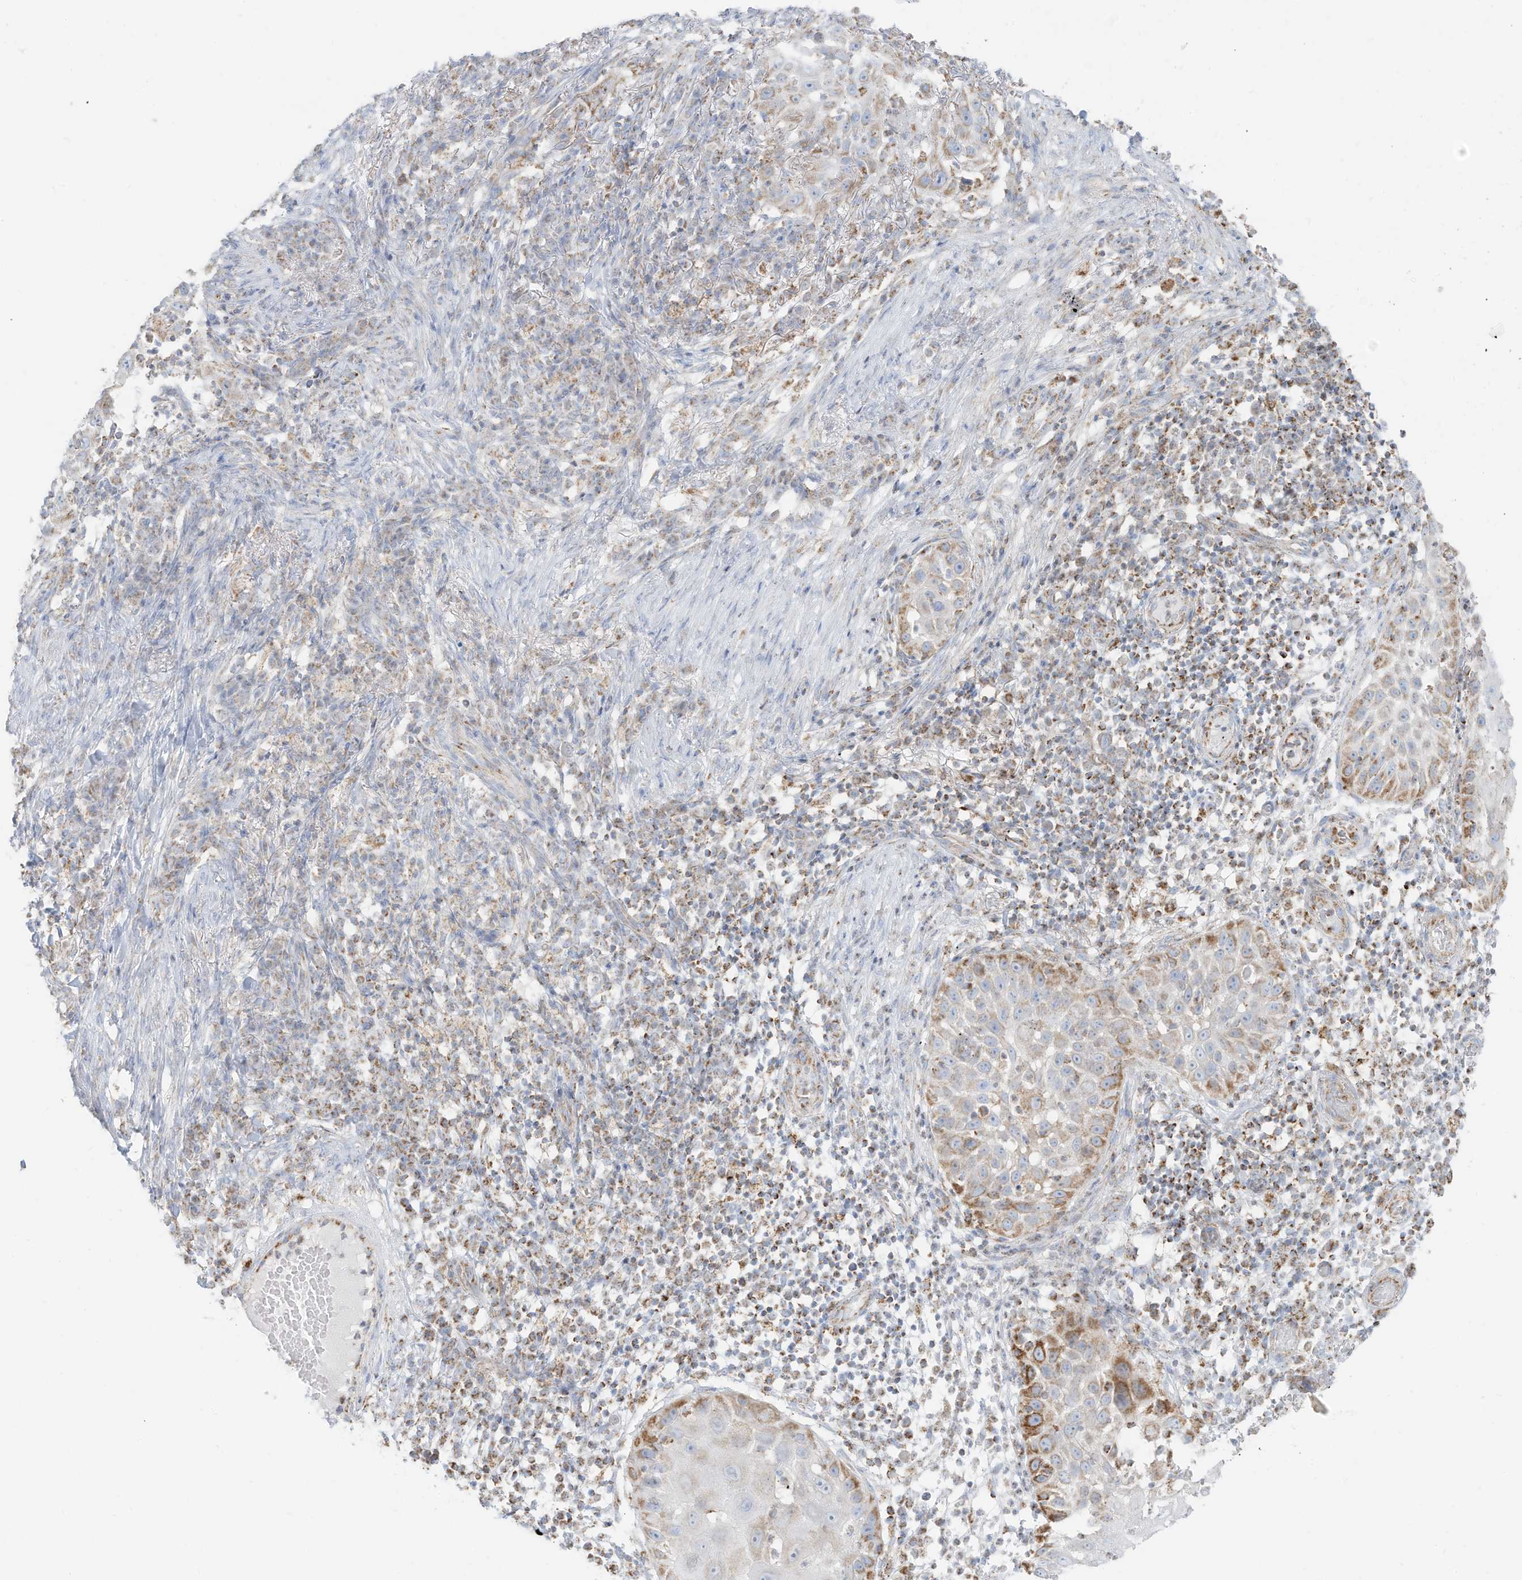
{"staining": {"intensity": "moderate", "quantity": "<25%", "location": "cytoplasmic/membranous"}, "tissue": "skin cancer", "cell_type": "Tumor cells", "image_type": "cancer", "snomed": [{"axis": "morphology", "description": "Squamous cell carcinoma, NOS"}, {"axis": "topography", "description": "Skin"}], "caption": "Tumor cells exhibit low levels of moderate cytoplasmic/membranous expression in about <25% of cells in human skin squamous cell carcinoma.", "gene": "ETHE1", "patient": {"sex": "female", "age": 44}}